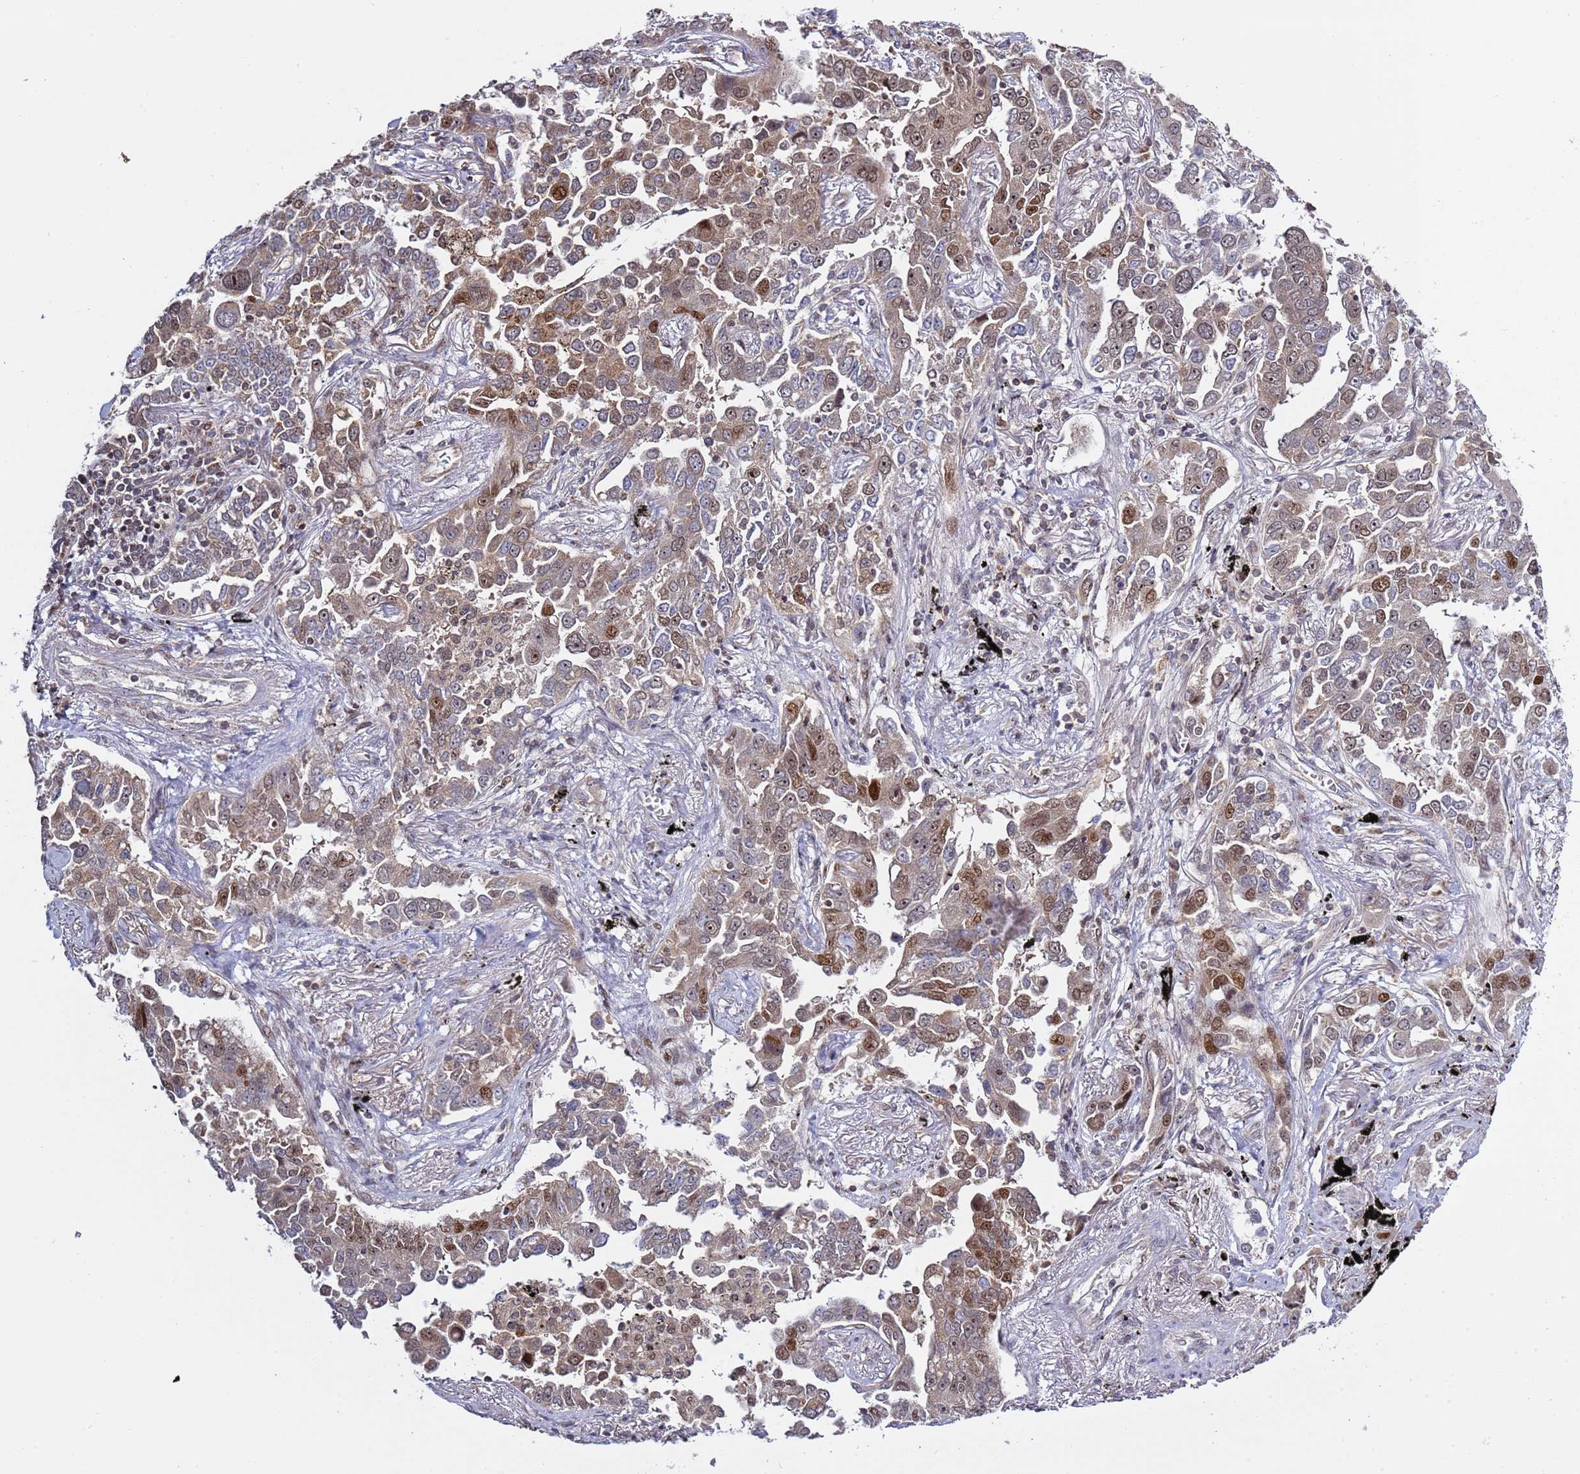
{"staining": {"intensity": "moderate", "quantity": "25%-75%", "location": "cytoplasmic/membranous,nuclear"}, "tissue": "lung cancer", "cell_type": "Tumor cells", "image_type": "cancer", "snomed": [{"axis": "morphology", "description": "Adenocarcinoma, NOS"}, {"axis": "topography", "description": "Lung"}], "caption": "A medium amount of moderate cytoplasmic/membranous and nuclear expression is present in about 25%-75% of tumor cells in lung cancer (adenocarcinoma) tissue.", "gene": "RCOR2", "patient": {"sex": "male", "age": 67}}